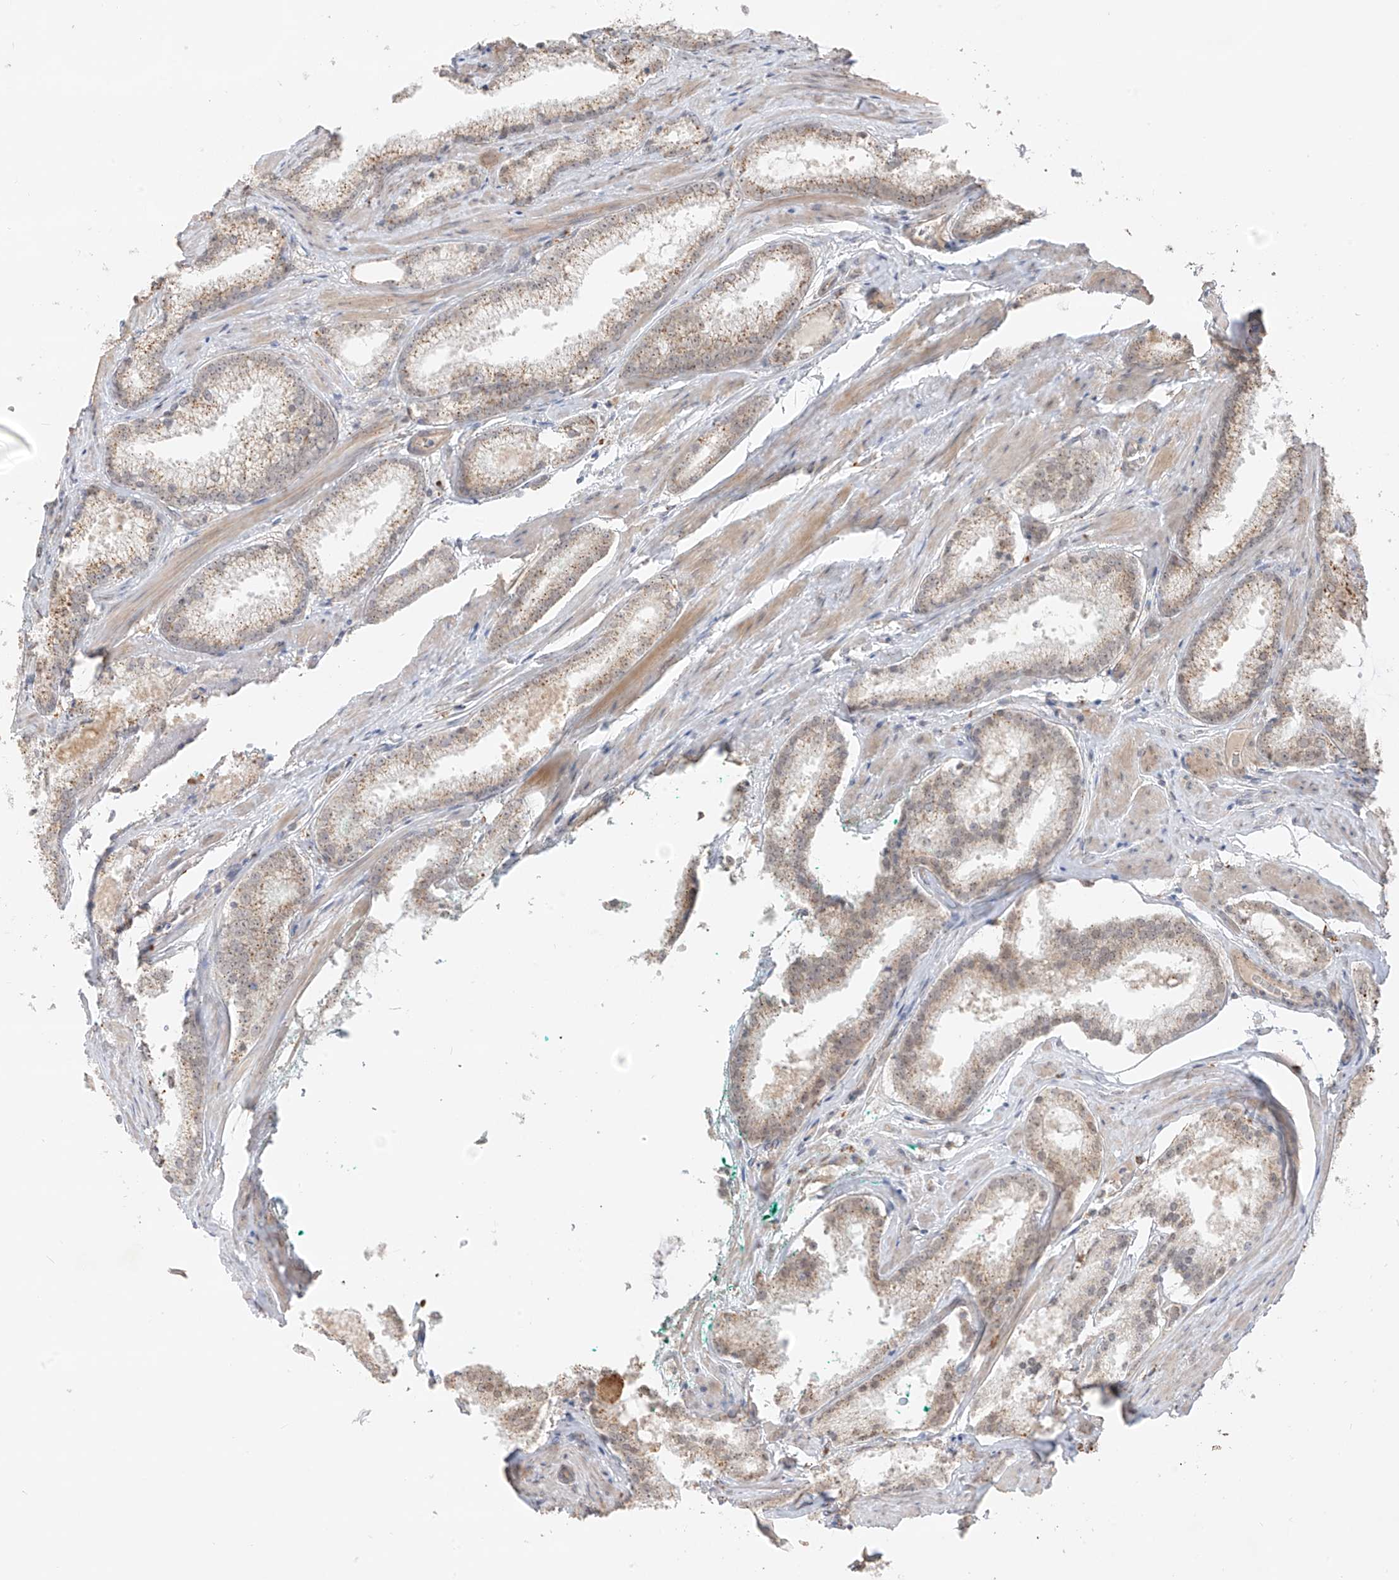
{"staining": {"intensity": "moderate", "quantity": "25%-75%", "location": "cytoplasmic/membranous"}, "tissue": "prostate cancer", "cell_type": "Tumor cells", "image_type": "cancer", "snomed": [{"axis": "morphology", "description": "Adenocarcinoma, High grade"}, {"axis": "topography", "description": "Prostate"}], "caption": "Immunohistochemical staining of prostate cancer exhibits medium levels of moderate cytoplasmic/membranous expression in approximately 25%-75% of tumor cells.", "gene": "N4BP3", "patient": {"sex": "male", "age": 66}}